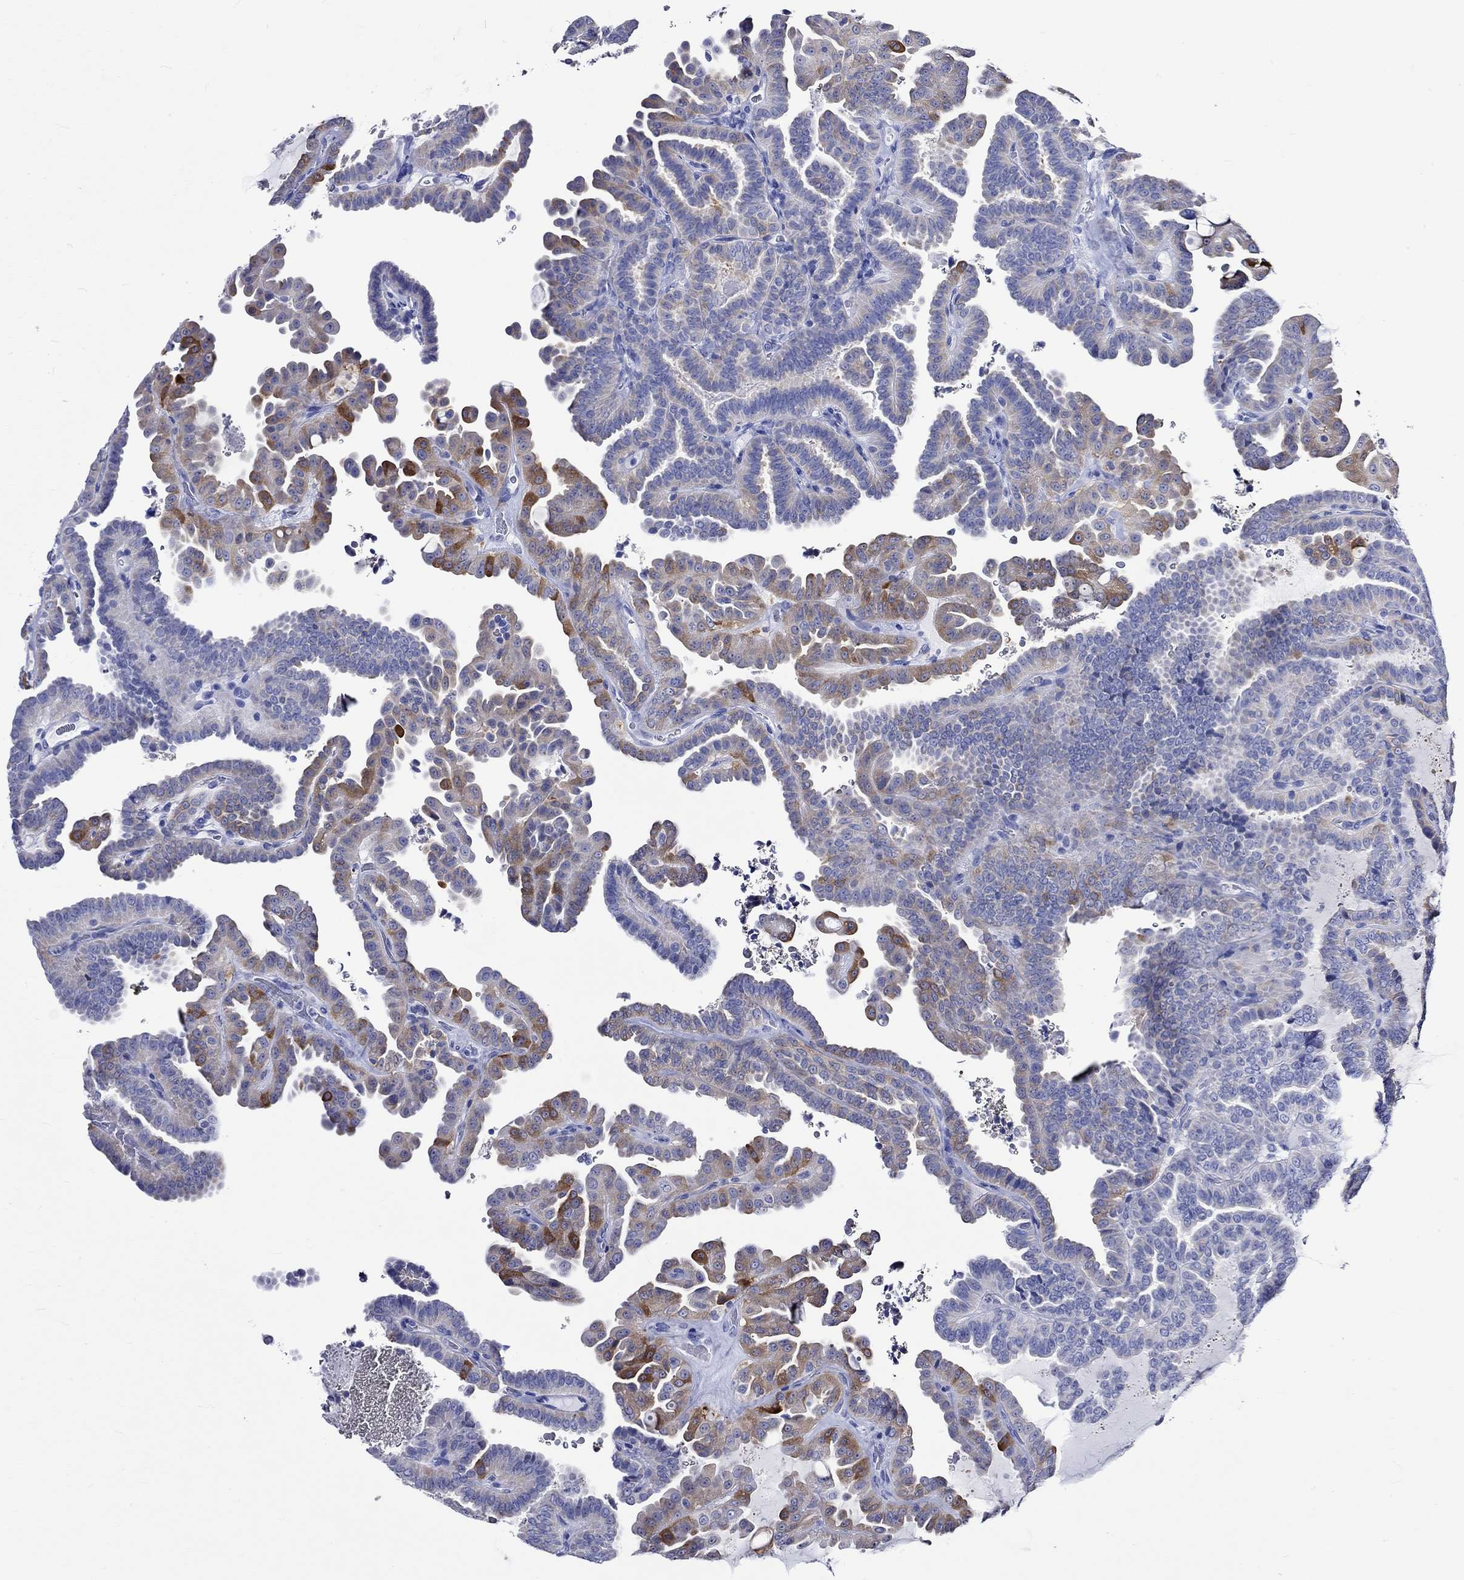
{"staining": {"intensity": "moderate", "quantity": "25%-75%", "location": "cytoplasmic/membranous"}, "tissue": "thyroid cancer", "cell_type": "Tumor cells", "image_type": "cancer", "snomed": [{"axis": "morphology", "description": "Papillary adenocarcinoma, NOS"}, {"axis": "topography", "description": "Thyroid gland"}], "caption": "Immunohistochemistry (IHC) (DAB) staining of human thyroid cancer (papillary adenocarcinoma) shows moderate cytoplasmic/membranous protein staining in about 25%-75% of tumor cells.", "gene": "CRYAB", "patient": {"sex": "female", "age": 39}}